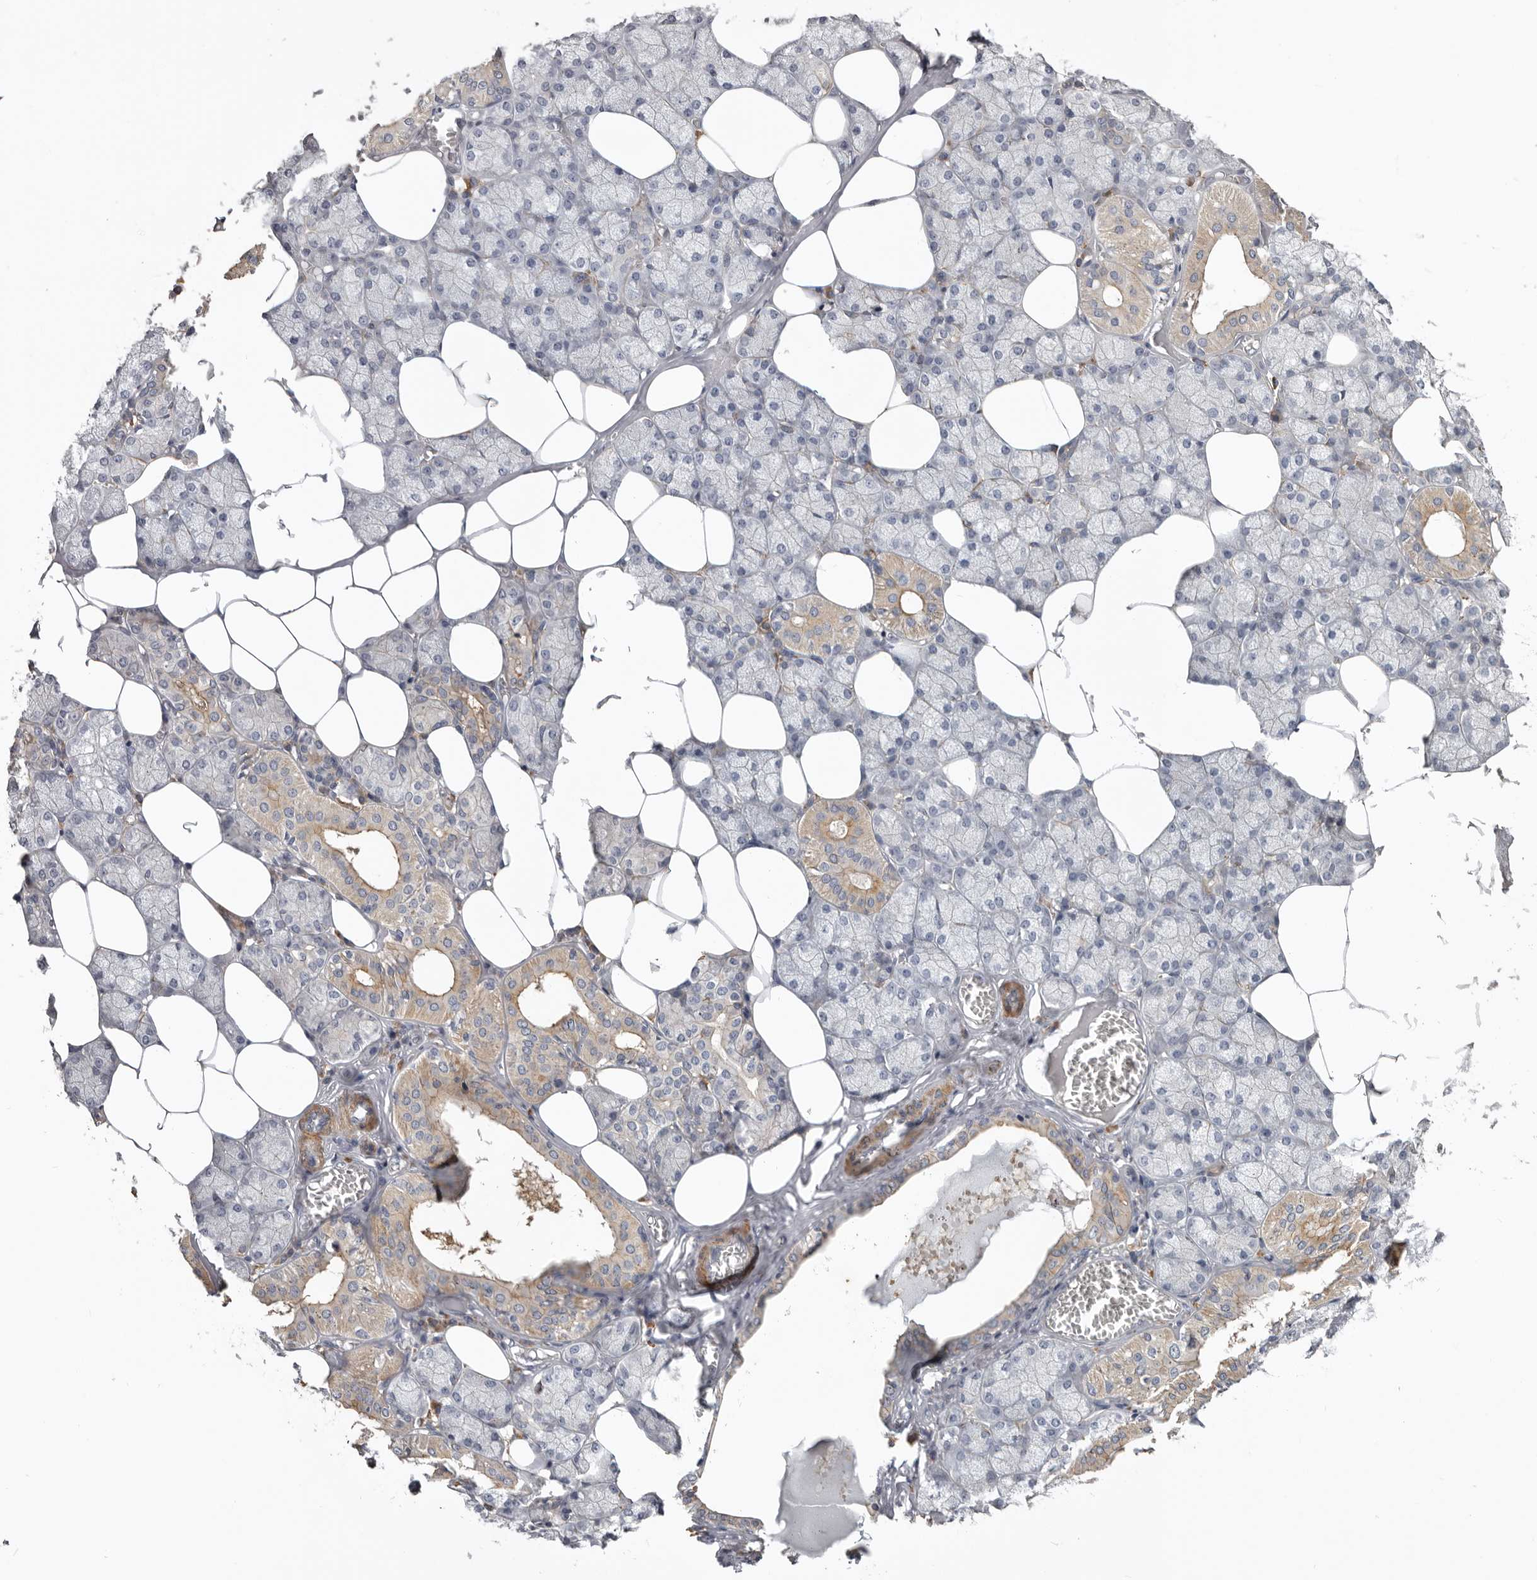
{"staining": {"intensity": "moderate", "quantity": "<25%", "location": "cytoplasmic/membranous"}, "tissue": "salivary gland", "cell_type": "Glandular cells", "image_type": "normal", "snomed": [{"axis": "morphology", "description": "Normal tissue, NOS"}, {"axis": "topography", "description": "Salivary gland"}], "caption": "Immunohistochemical staining of benign human salivary gland displays moderate cytoplasmic/membranous protein positivity in approximately <25% of glandular cells. (Brightfield microscopy of DAB IHC at high magnification).", "gene": "CDCA8", "patient": {"sex": "male", "age": 62}}